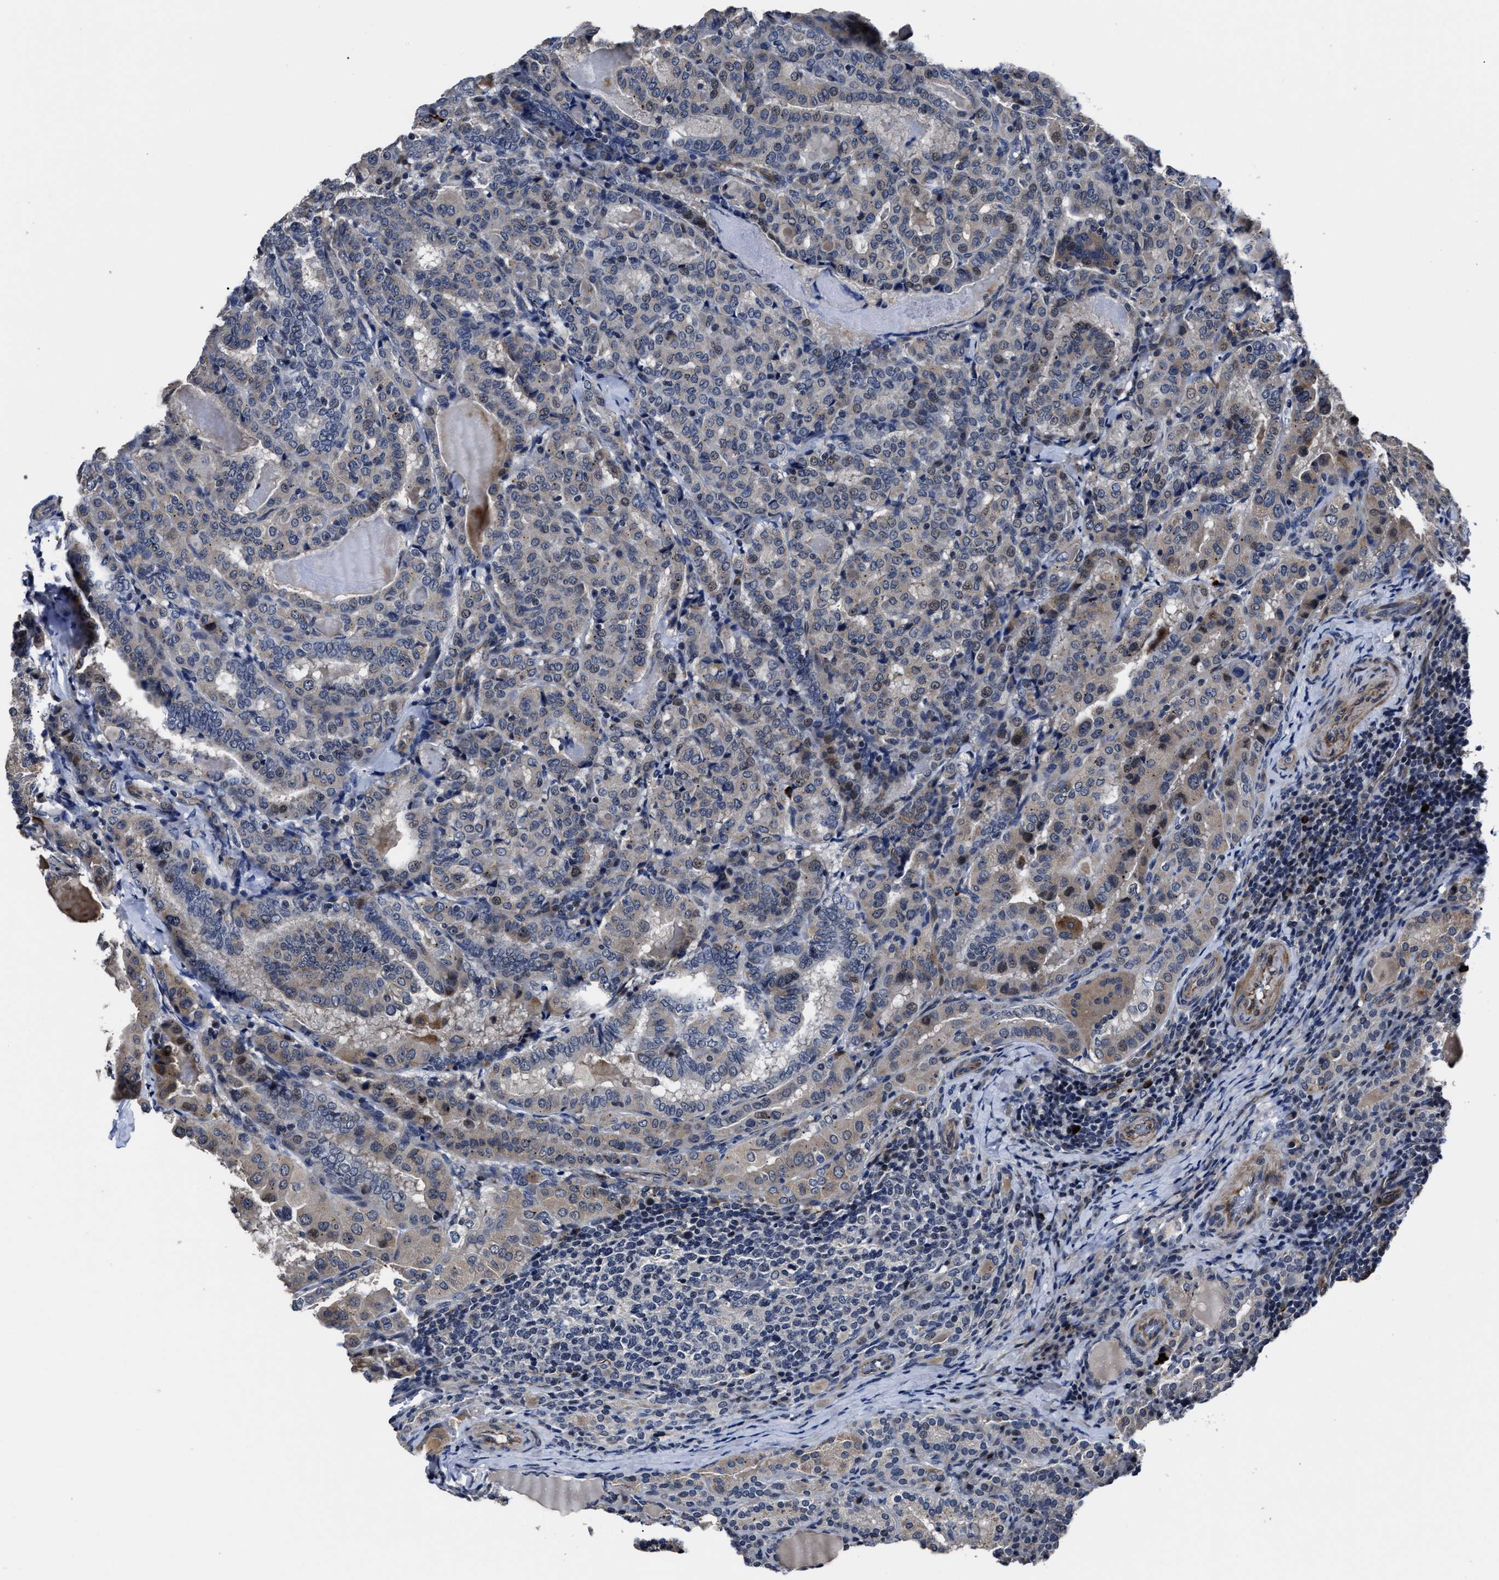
{"staining": {"intensity": "weak", "quantity": "25%-75%", "location": "cytoplasmic/membranous,nuclear"}, "tissue": "thyroid cancer", "cell_type": "Tumor cells", "image_type": "cancer", "snomed": [{"axis": "morphology", "description": "Papillary adenocarcinoma, NOS"}, {"axis": "topography", "description": "Thyroid gland"}], "caption": "A high-resolution histopathology image shows immunohistochemistry (IHC) staining of thyroid cancer (papillary adenocarcinoma), which reveals weak cytoplasmic/membranous and nuclear expression in approximately 25%-75% of tumor cells.", "gene": "RSBN1L", "patient": {"sex": "female", "age": 42}}